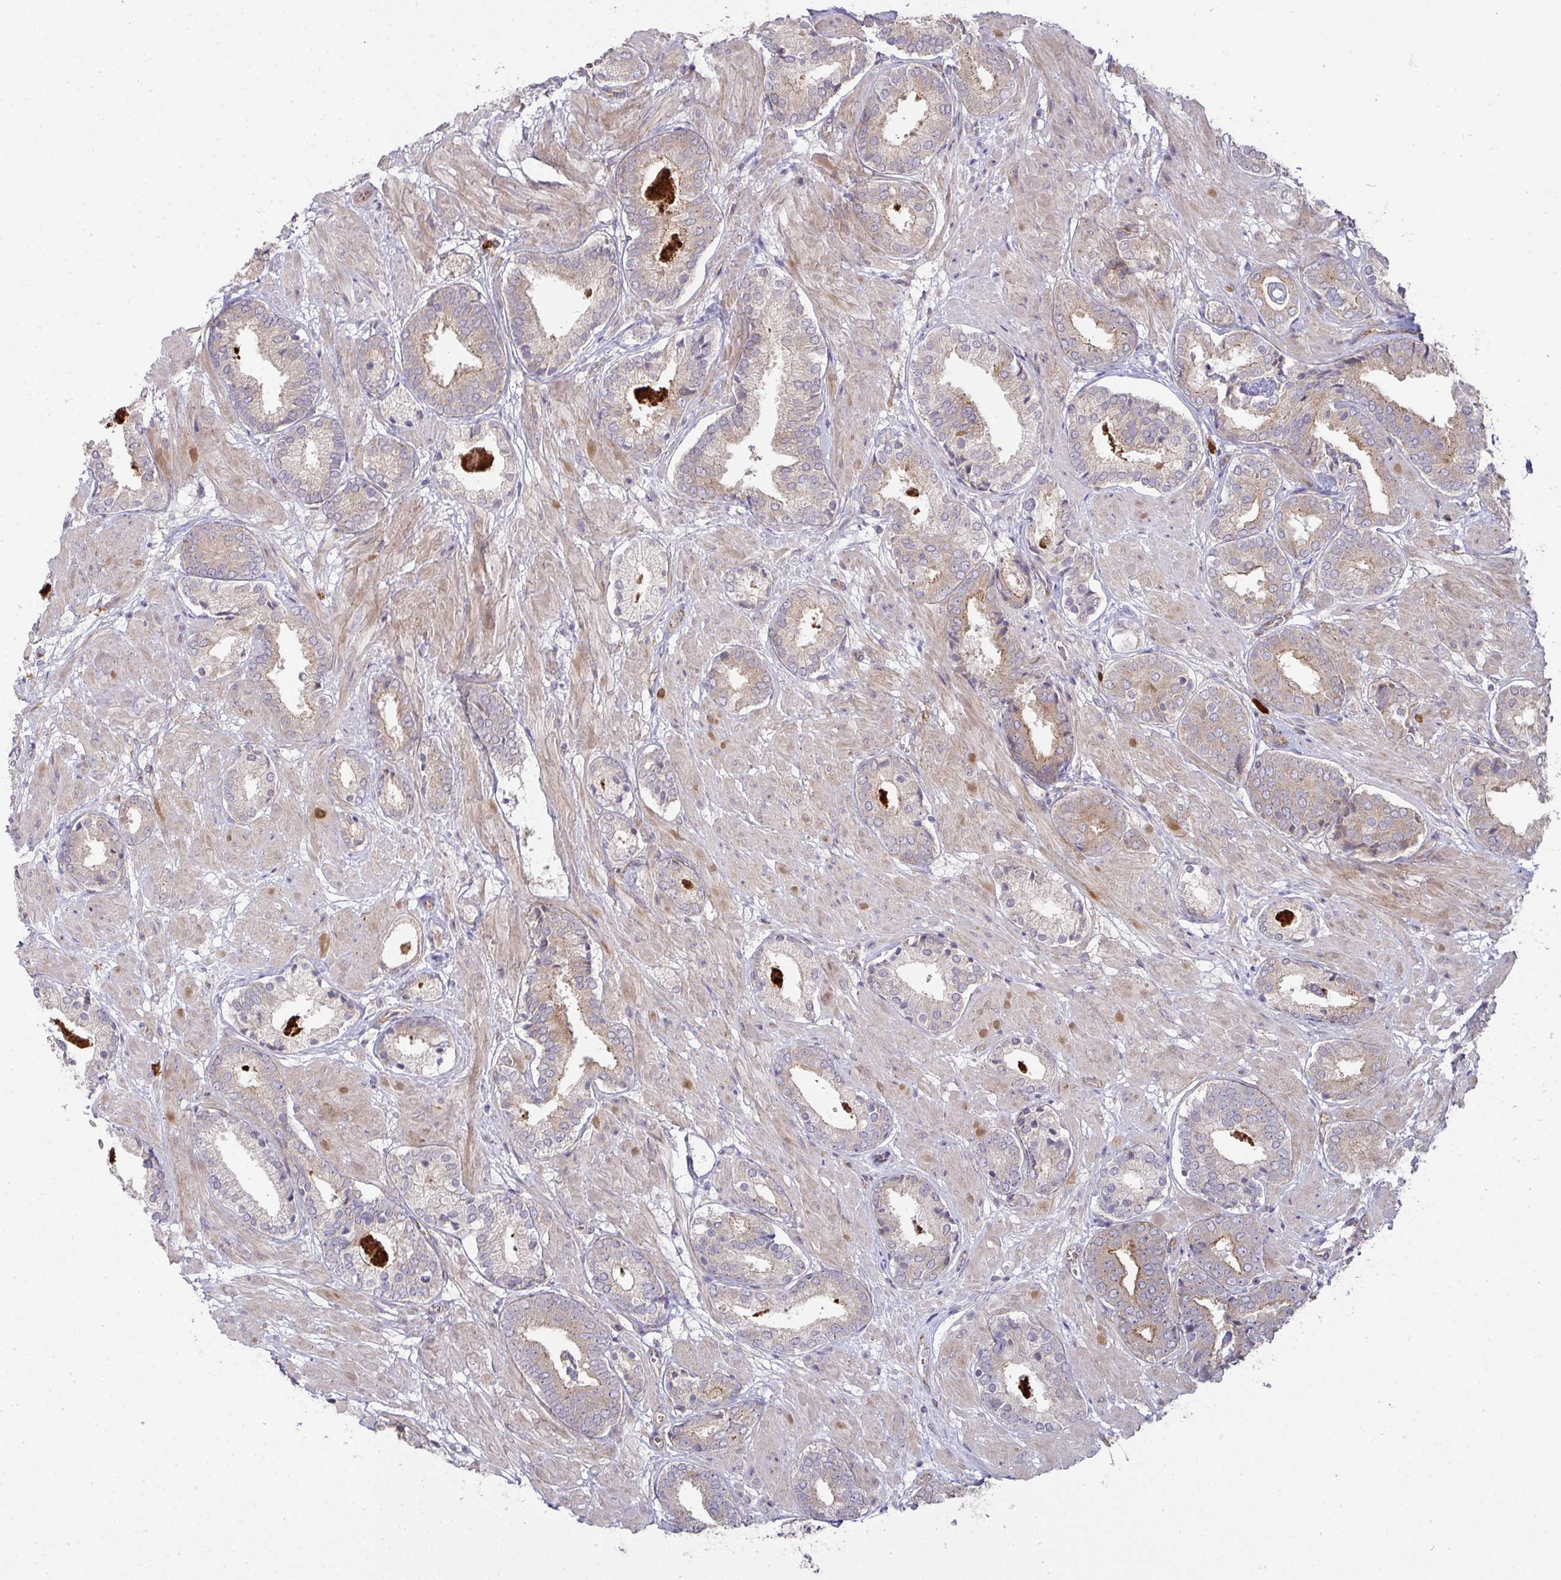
{"staining": {"intensity": "weak", "quantity": "25%-75%", "location": "cytoplasmic/membranous"}, "tissue": "prostate cancer", "cell_type": "Tumor cells", "image_type": "cancer", "snomed": [{"axis": "morphology", "description": "Adenocarcinoma, High grade"}, {"axis": "topography", "description": "Prostate"}], "caption": "The immunohistochemical stain highlights weak cytoplasmic/membranous expression in tumor cells of high-grade adenocarcinoma (prostate) tissue. The staining is performed using DAB brown chromogen to label protein expression. The nuclei are counter-stained blue using hematoxylin.", "gene": "SH2D1B", "patient": {"sex": "male", "age": 56}}